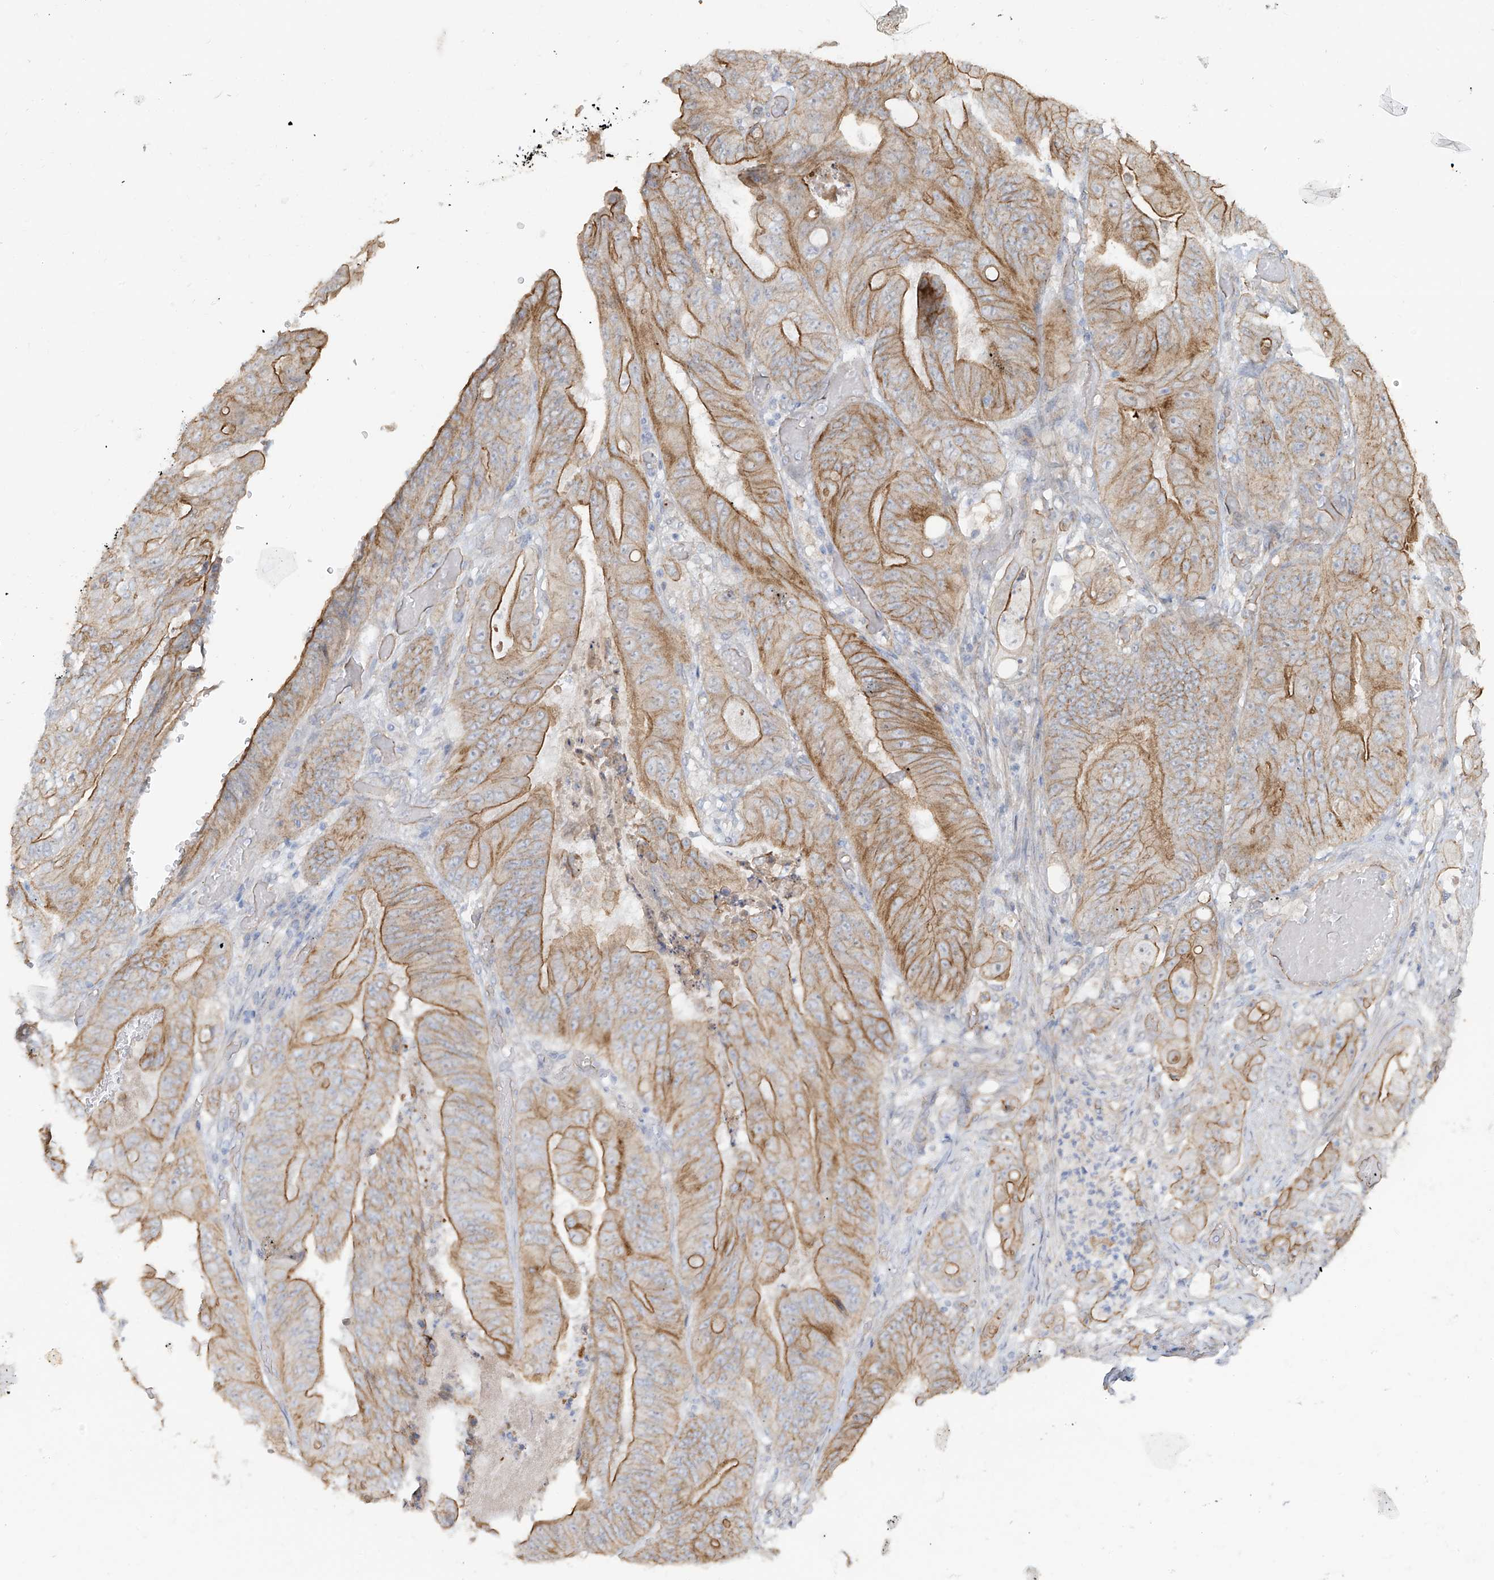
{"staining": {"intensity": "moderate", "quantity": ">75%", "location": "cytoplasmic/membranous"}, "tissue": "stomach cancer", "cell_type": "Tumor cells", "image_type": "cancer", "snomed": [{"axis": "morphology", "description": "Adenocarcinoma, NOS"}, {"axis": "topography", "description": "Stomach"}], "caption": "Human stomach cancer (adenocarcinoma) stained with a protein marker demonstrates moderate staining in tumor cells.", "gene": "TUBE1", "patient": {"sex": "female", "age": 73}}